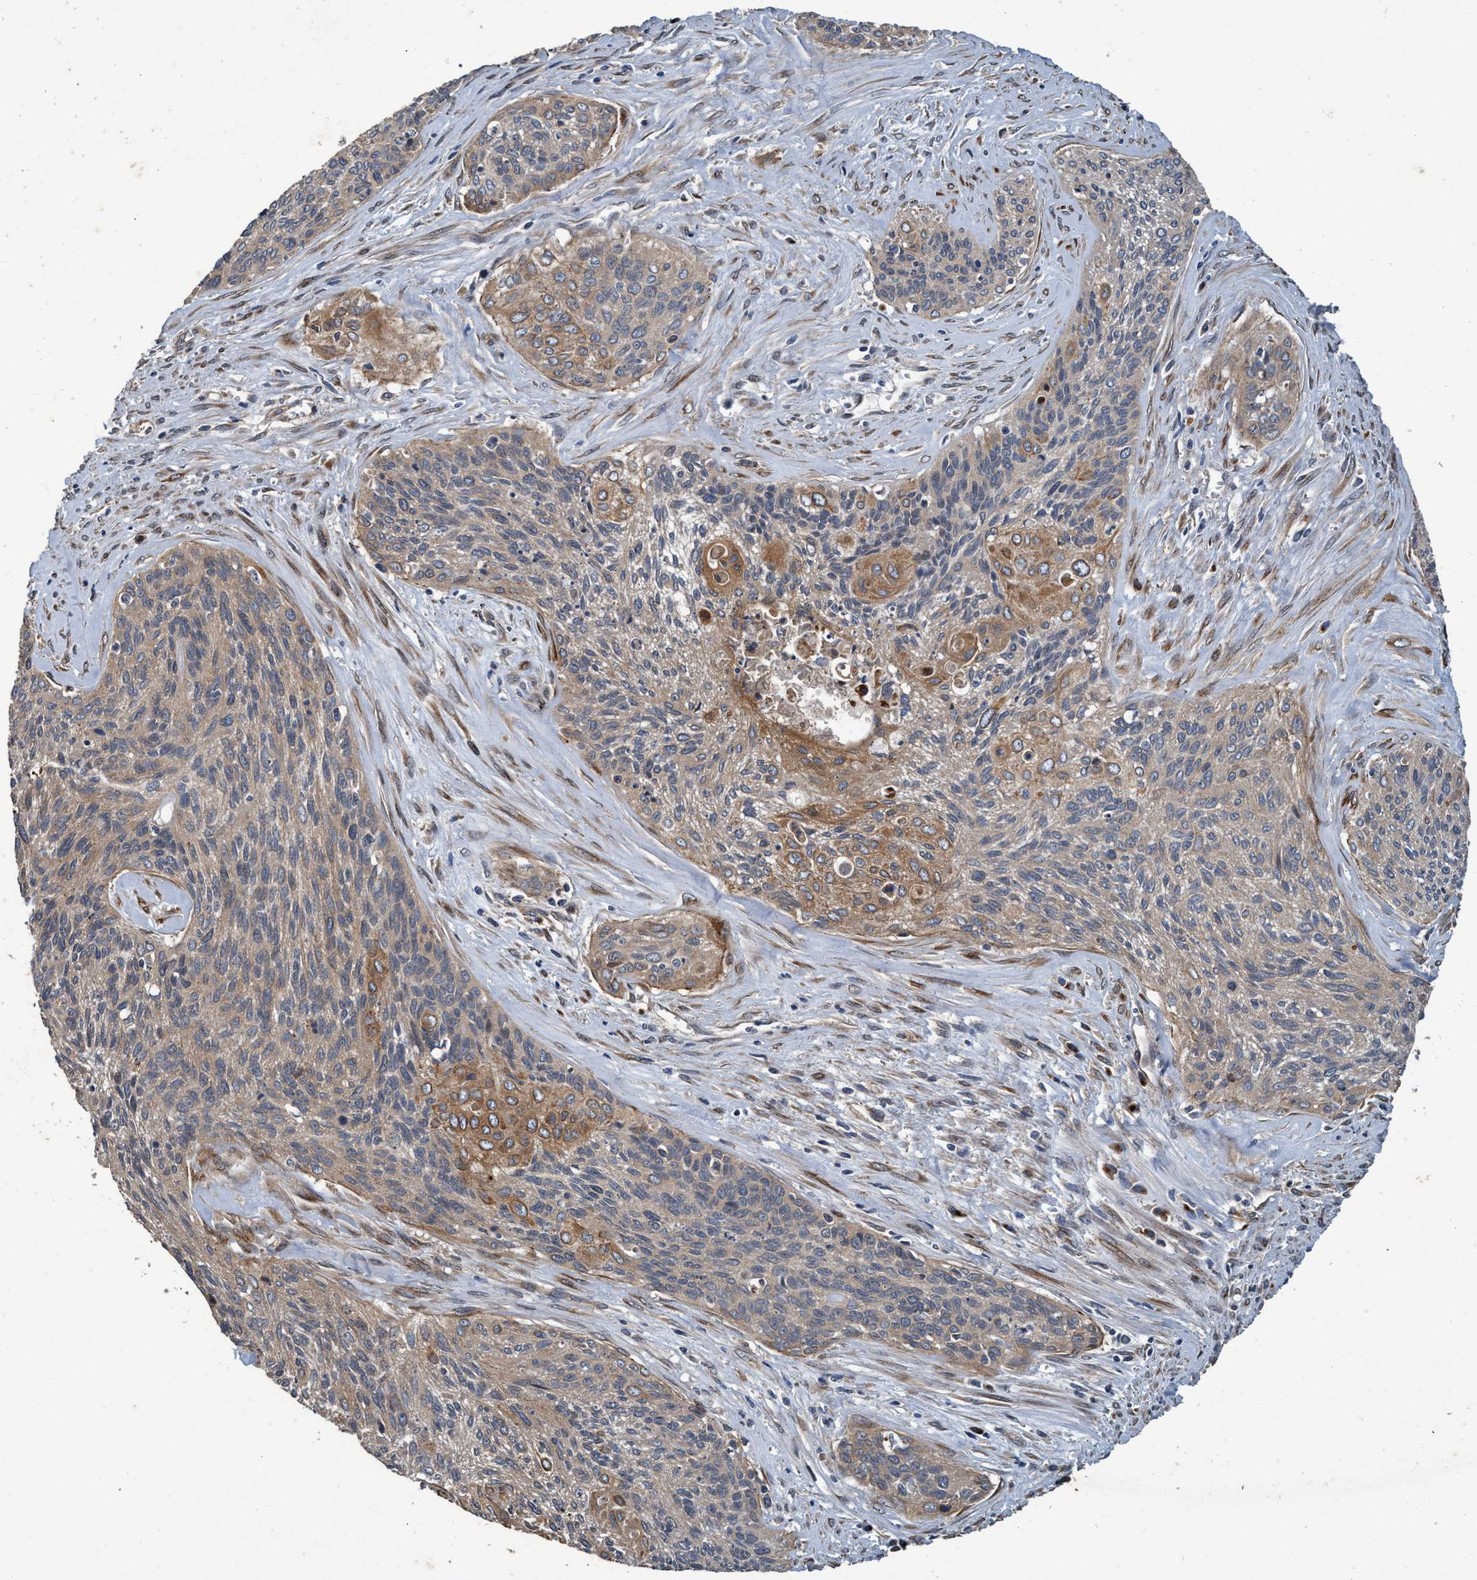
{"staining": {"intensity": "moderate", "quantity": "<25%", "location": "cytoplasmic/membranous"}, "tissue": "cervical cancer", "cell_type": "Tumor cells", "image_type": "cancer", "snomed": [{"axis": "morphology", "description": "Squamous cell carcinoma, NOS"}, {"axis": "topography", "description": "Cervix"}], "caption": "Cervical squamous cell carcinoma was stained to show a protein in brown. There is low levels of moderate cytoplasmic/membranous expression in about <25% of tumor cells.", "gene": "MACC1", "patient": {"sex": "female", "age": 55}}